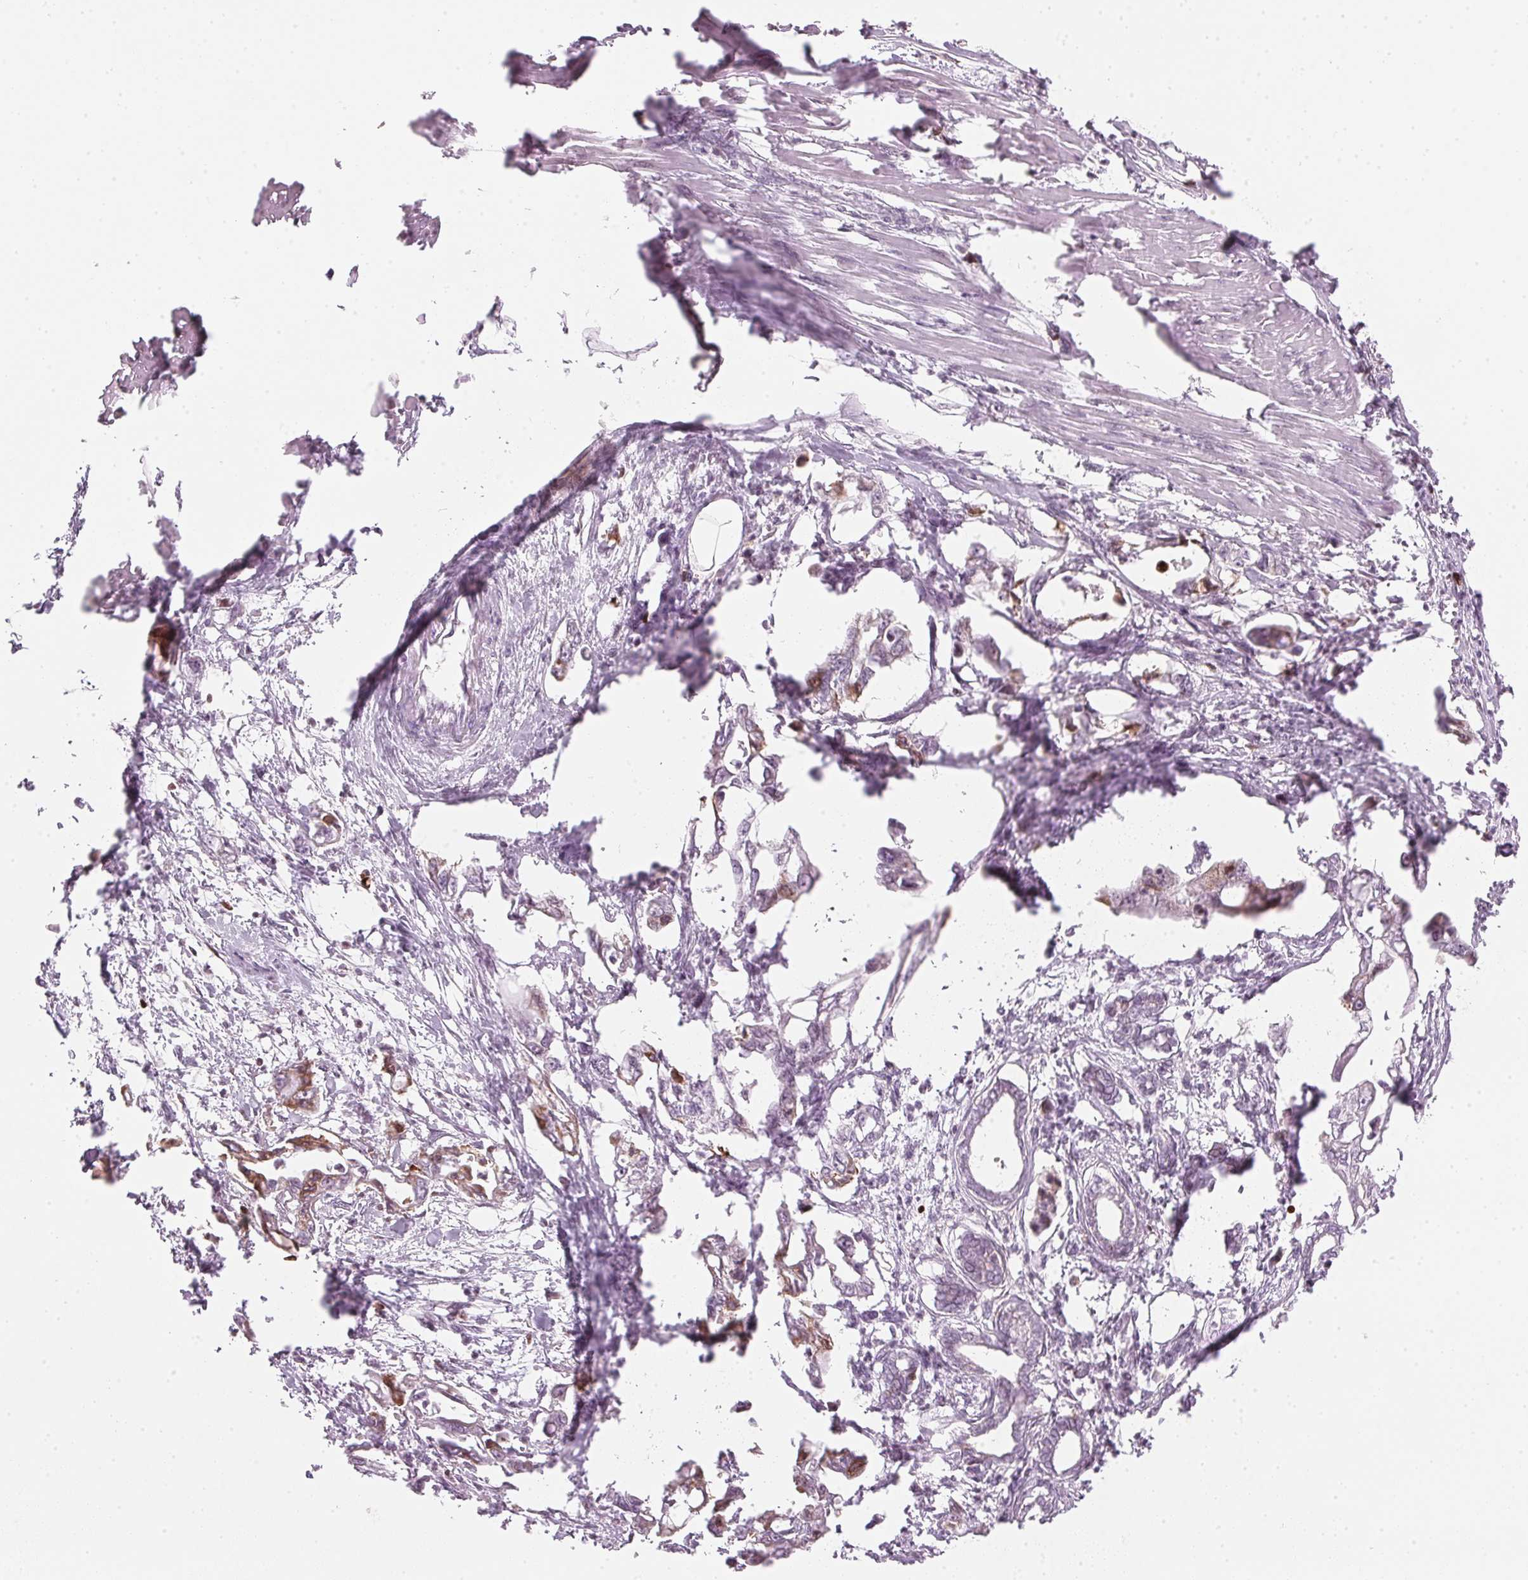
{"staining": {"intensity": "moderate", "quantity": "<25%", "location": "cytoplasmic/membranous"}, "tissue": "pancreatic cancer", "cell_type": "Tumor cells", "image_type": "cancer", "snomed": [{"axis": "morphology", "description": "Adenocarcinoma, NOS"}, {"axis": "topography", "description": "Pancreas"}], "caption": "IHC histopathology image of neoplastic tissue: human pancreatic cancer (adenocarcinoma) stained using IHC exhibits low levels of moderate protein expression localized specifically in the cytoplasmic/membranous of tumor cells, appearing as a cytoplasmic/membranous brown color.", "gene": "SFRP4", "patient": {"sex": "male", "age": 61}}